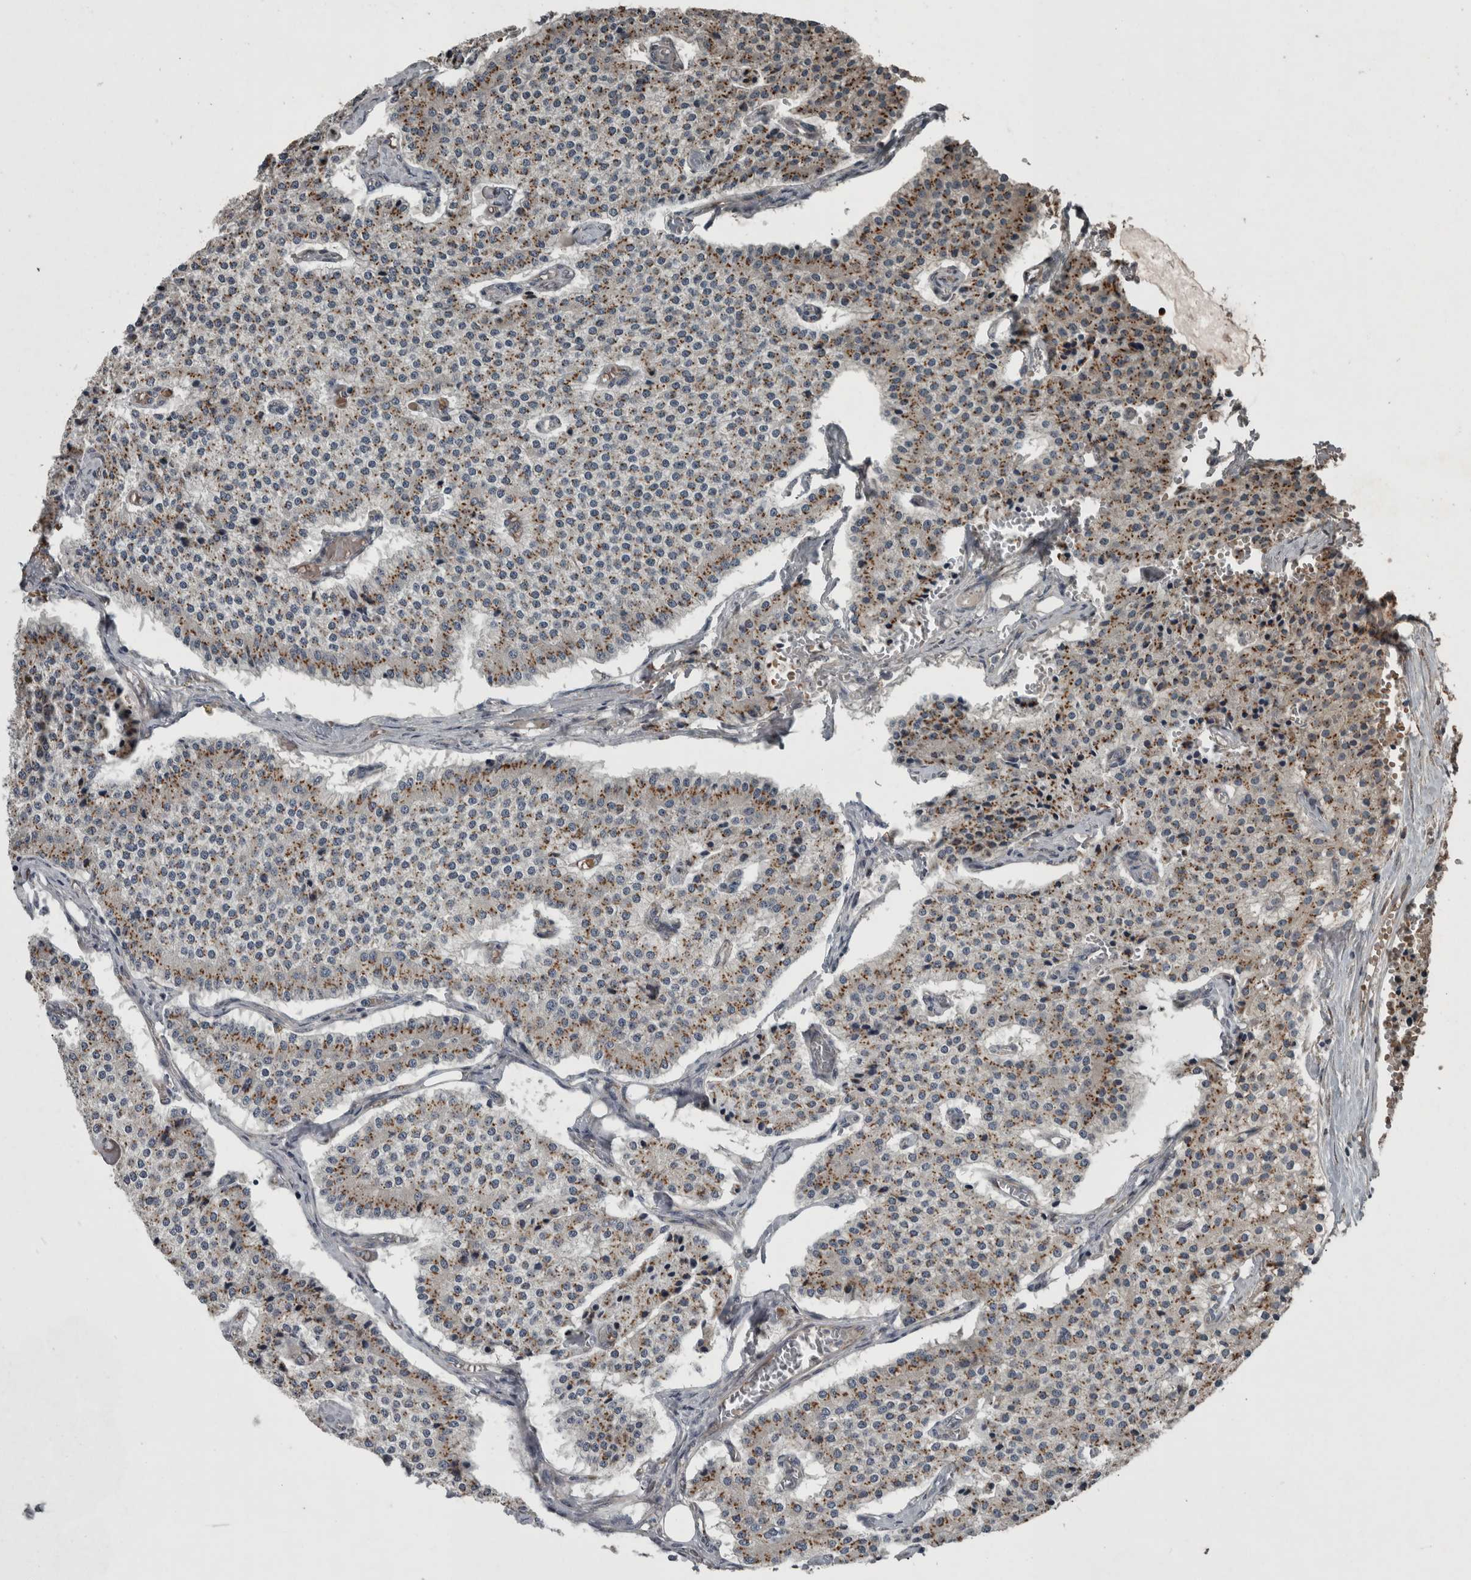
{"staining": {"intensity": "moderate", "quantity": "25%-75%", "location": "cytoplasmic/membranous"}, "tissue": "carcinoid", "cell_type": "Tumor cells", "image_type": "cancer", "snomed": [{"axis": "morphology", "description": "Carcinoid, malignant, NOS"}, {"axis": "topography", "description": "Colon"}], "caption": "This photomicrograph shows immunohistochemistry (IHC) staining of carcinoid (malignant), with medium moderate cytoplasmic/membranous staining in about 25%-75% of tumor cells.", "gene": "ZNF345", "patient": {"sex": "female", "age": 52}}